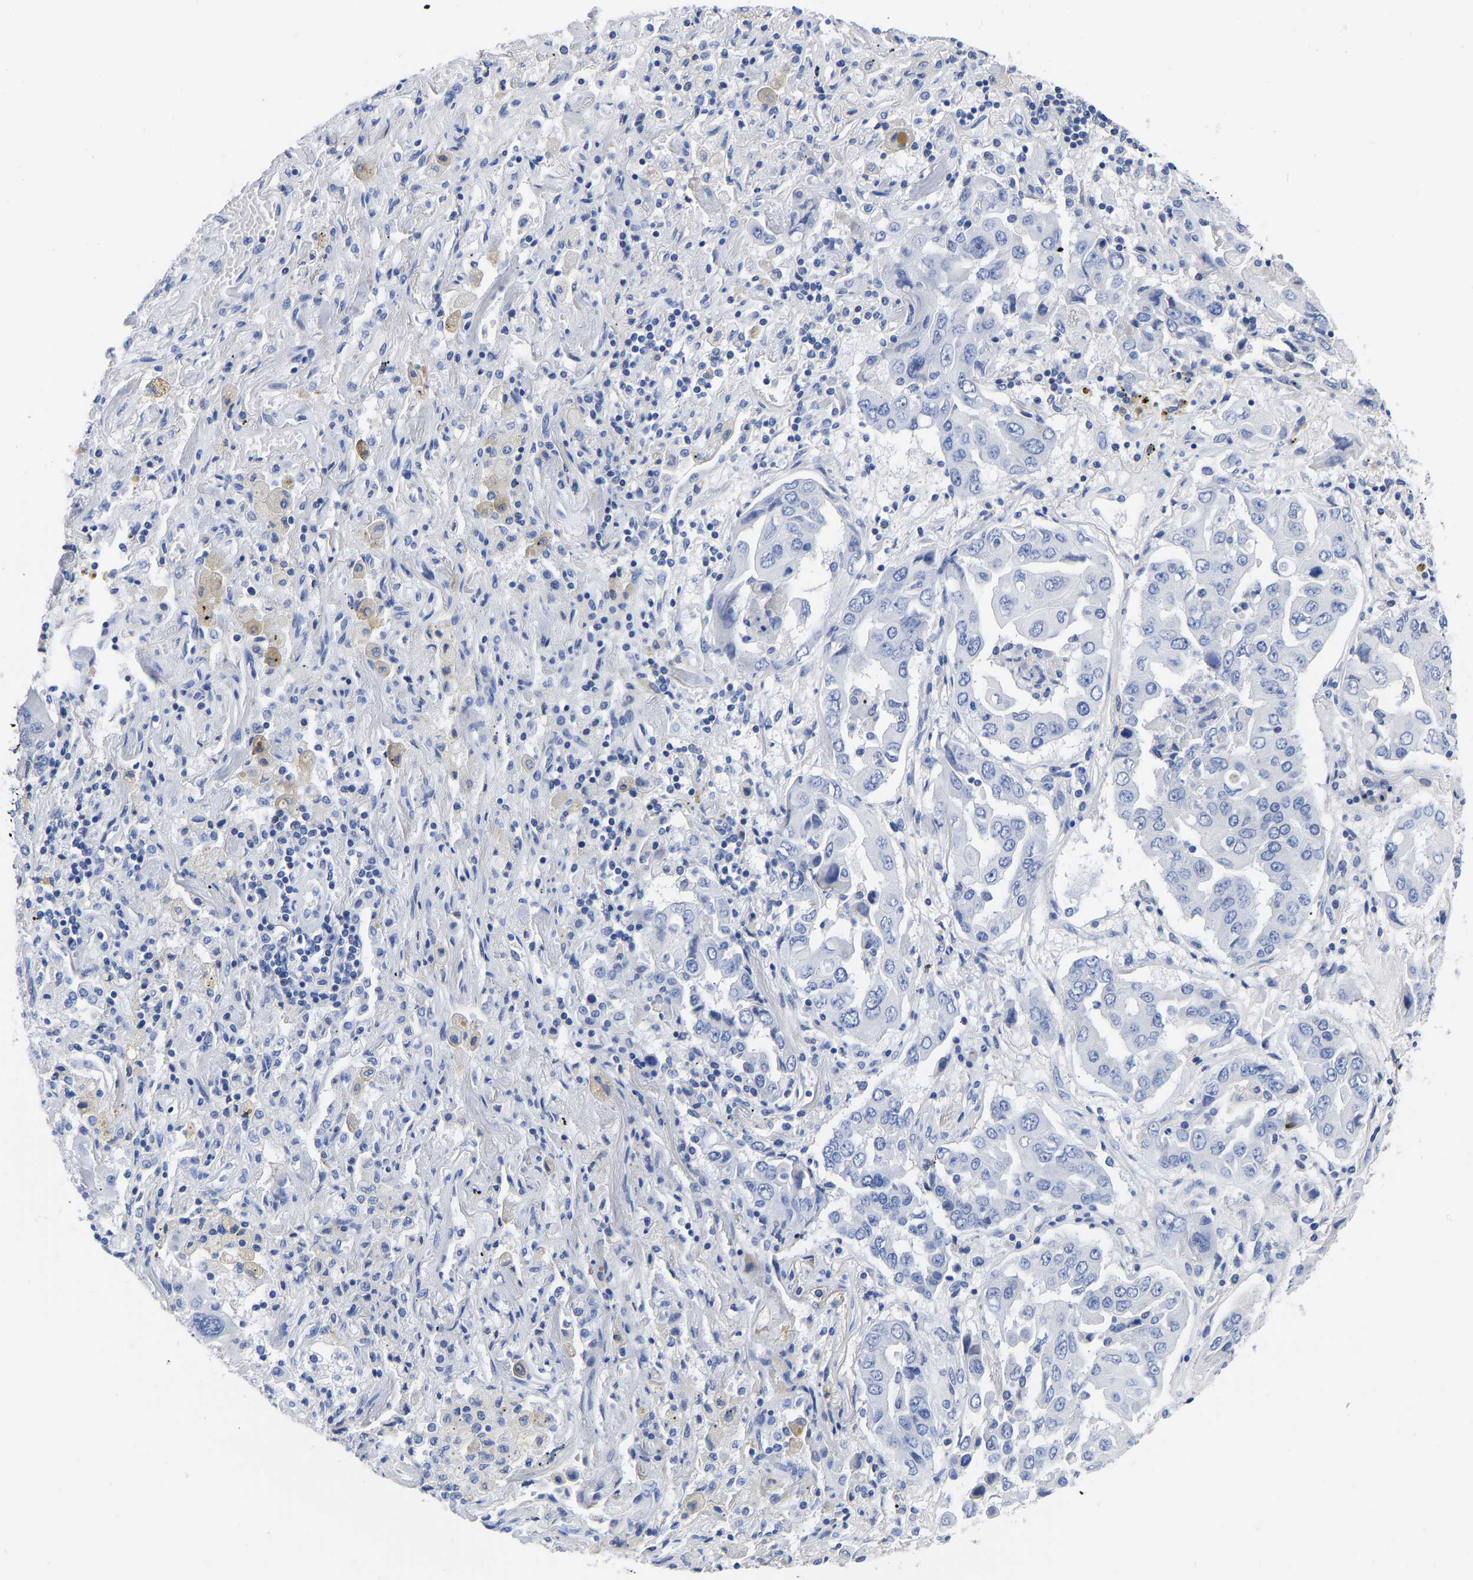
{"staining": {"intensity": "negative", "quantity": "none", "location": "none"}, "tissue": "lung cancer", "cell_type": "Tumor cells", "image_type": "cancer", "snomed": [{"axis": "morphology", "description": "Adenocarcinoma, NOS"}, {"axis": "topography", "description": "Lung"}], "caption": "IHC micrograph of human lung cancer (adenocarcinoma) stained for a protein (brown), which demonstrates no positivity in tumor cells.", "gene": "GPA33", "patient": {"sex": "female", "age": 65}}